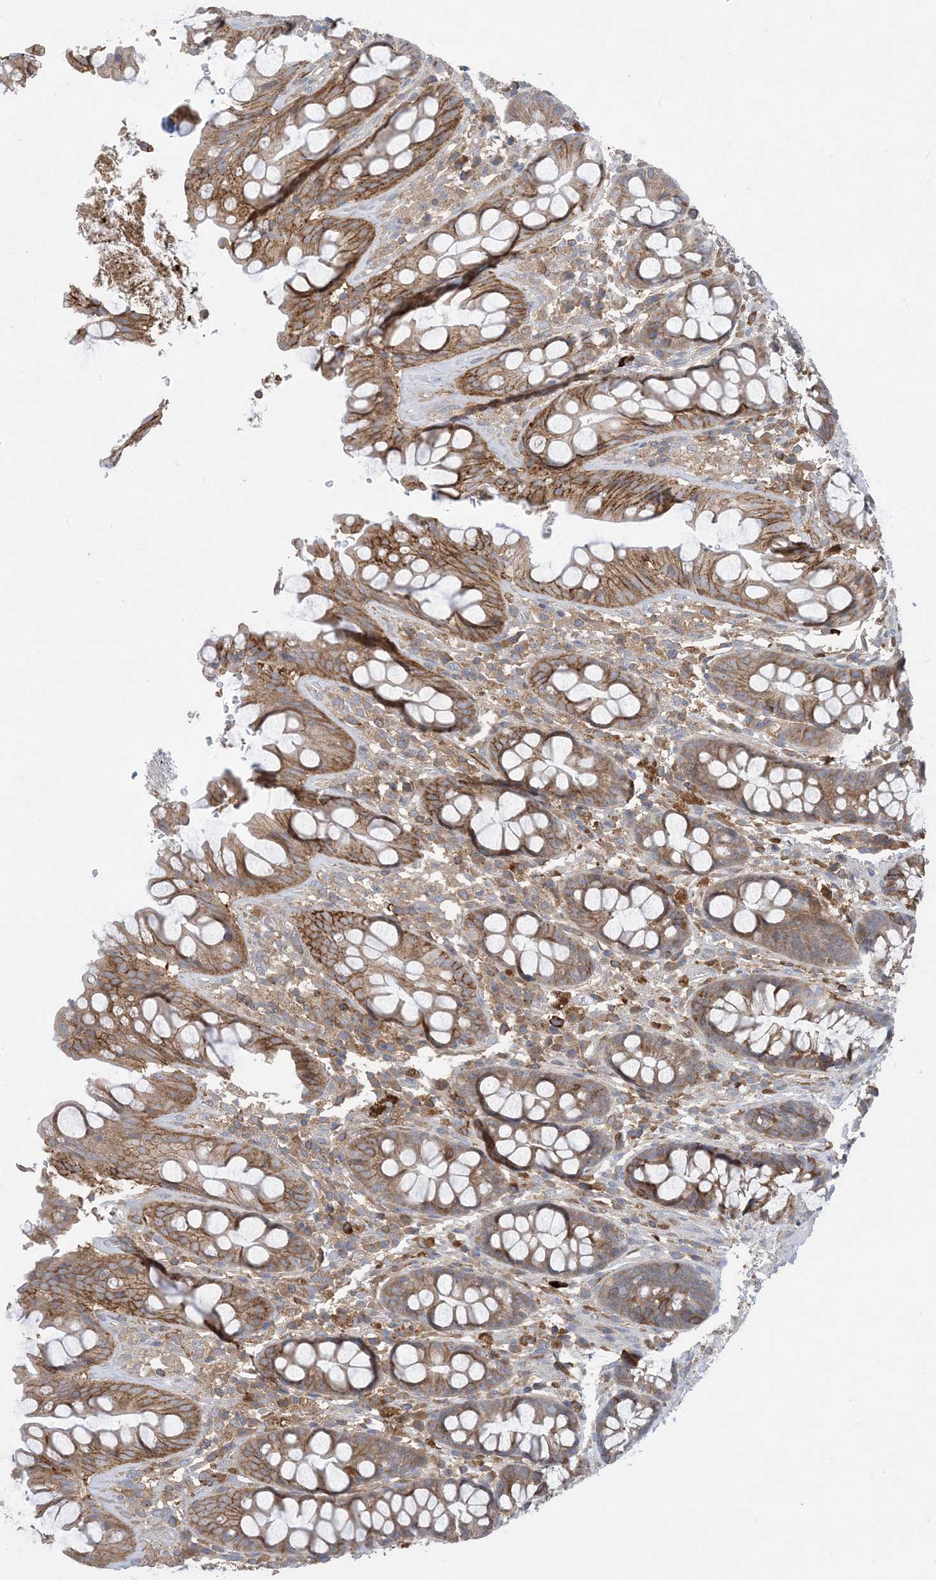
{"staining": {"intensity": "moderate", "quantity": ">75%", "location": "cytoplasmic/membranous"}, "tissue": "rectum", "cell_type": "Glandular cells", "image_type": "normal", "snomed": [{"axis": "morphology", "description": "Normal tissue, NOS"}, {"axis": "topography", "description": "Rectum"}], "caption": "Immunohistochemical staining of benign rectum demonstrates >75% levels of moderate cytoplasmic/membranous protein positivity in approximately >75% of glandular cells.", "gene": "AOC1", "patient": {"sex": "male", "age": 64}}